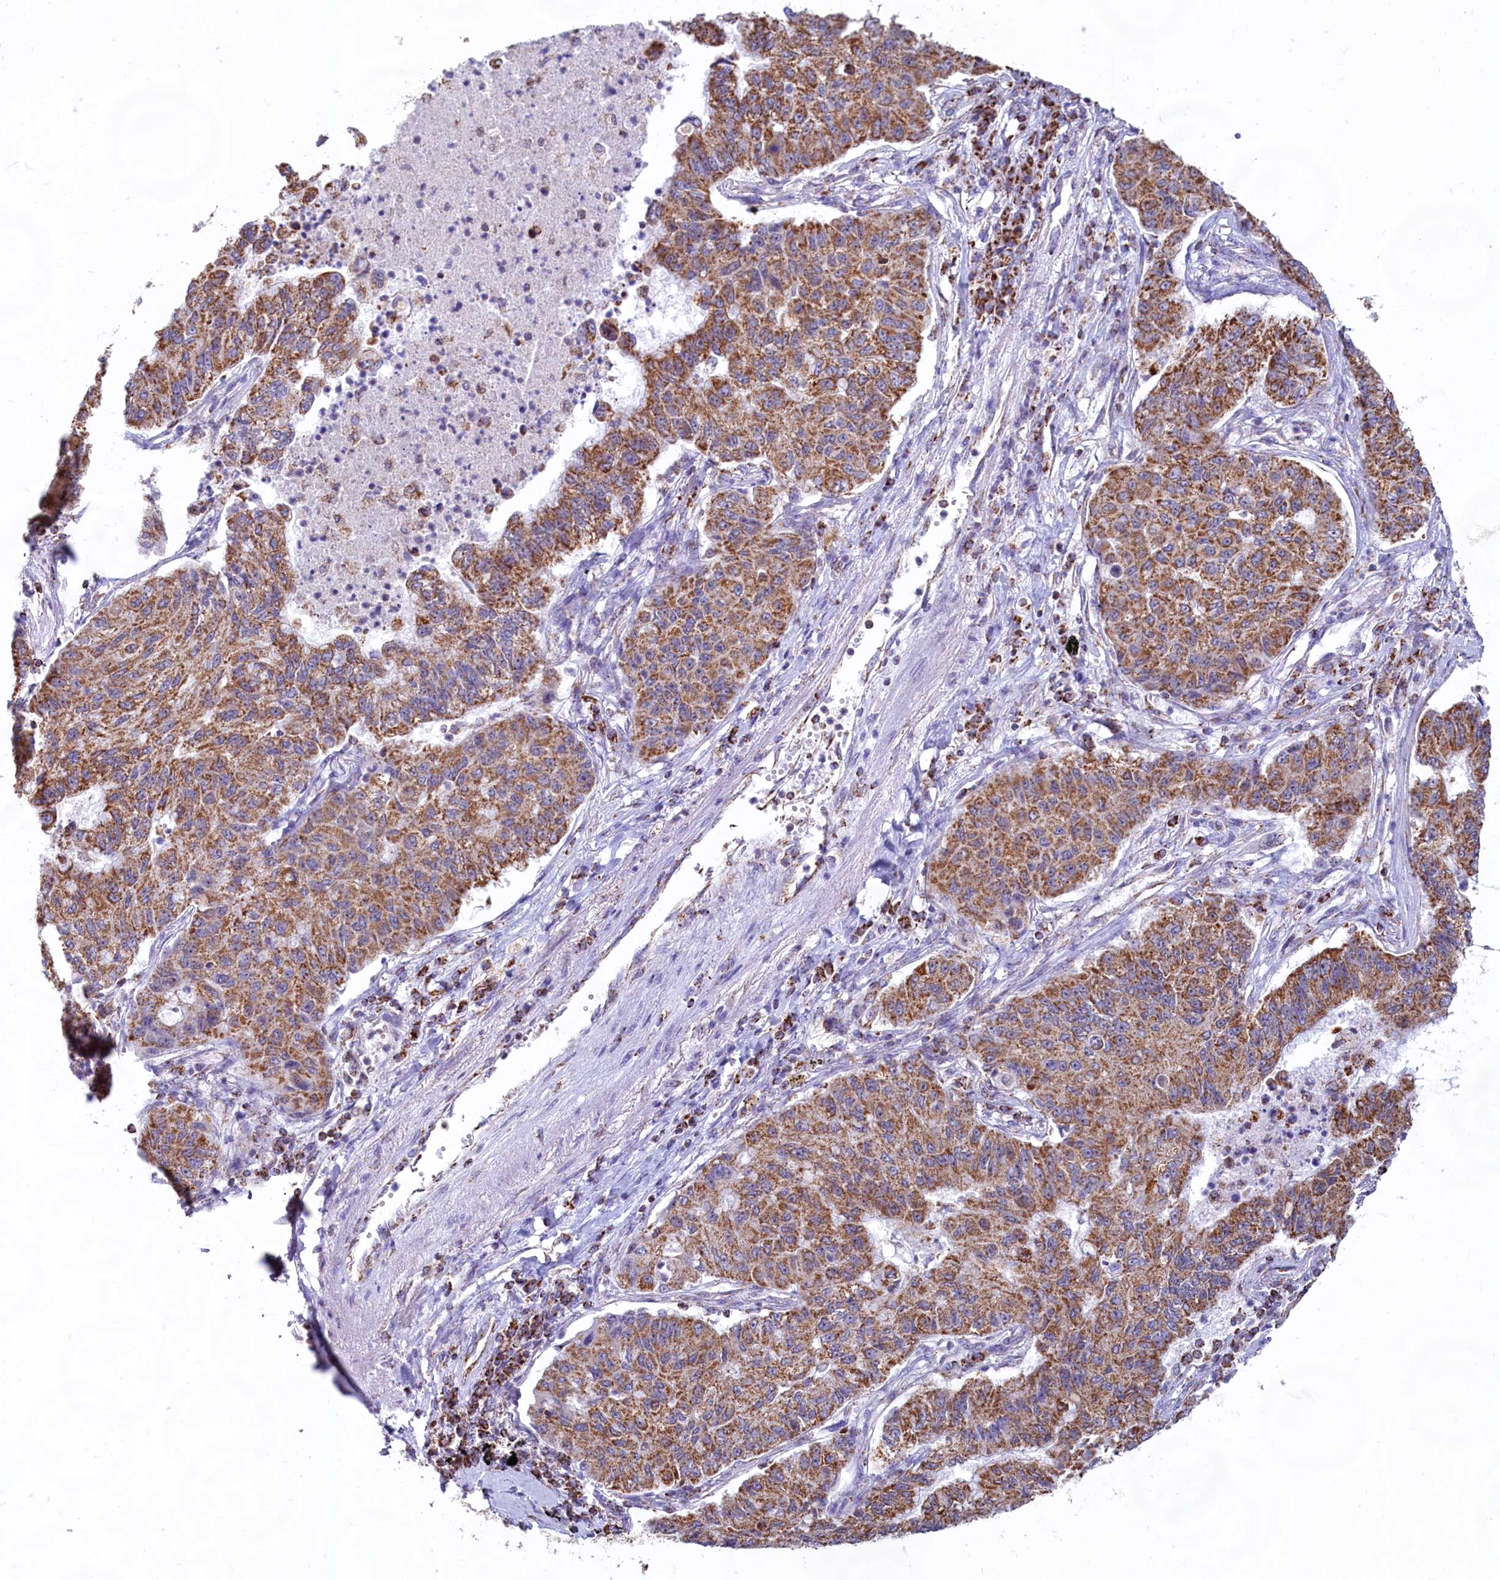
{"staining": {"intensity": "moderate", "quantity": ">75%", "location": "cytoplasmic/membranous"}, "tissue": "lung cancer", "cell_type": "Tumor cells", "image_type": "cancer", "snomed": [{"axis": "morphology", "description": "Squamous cell carcinoma, NOS"}, {"axis": "topography", "description": "Lung"}], "caption": "A photomicrograph of human lung cancer (squamous cell carcinoma) stained for a protein displays moderate cytoplasmic/membranous brown staining in tumor cells. The protein of interest is shown in brown color, while the nuclei are stained blue.", "gene": "C1D", "patient": {"sex": "male", "age": 74}}